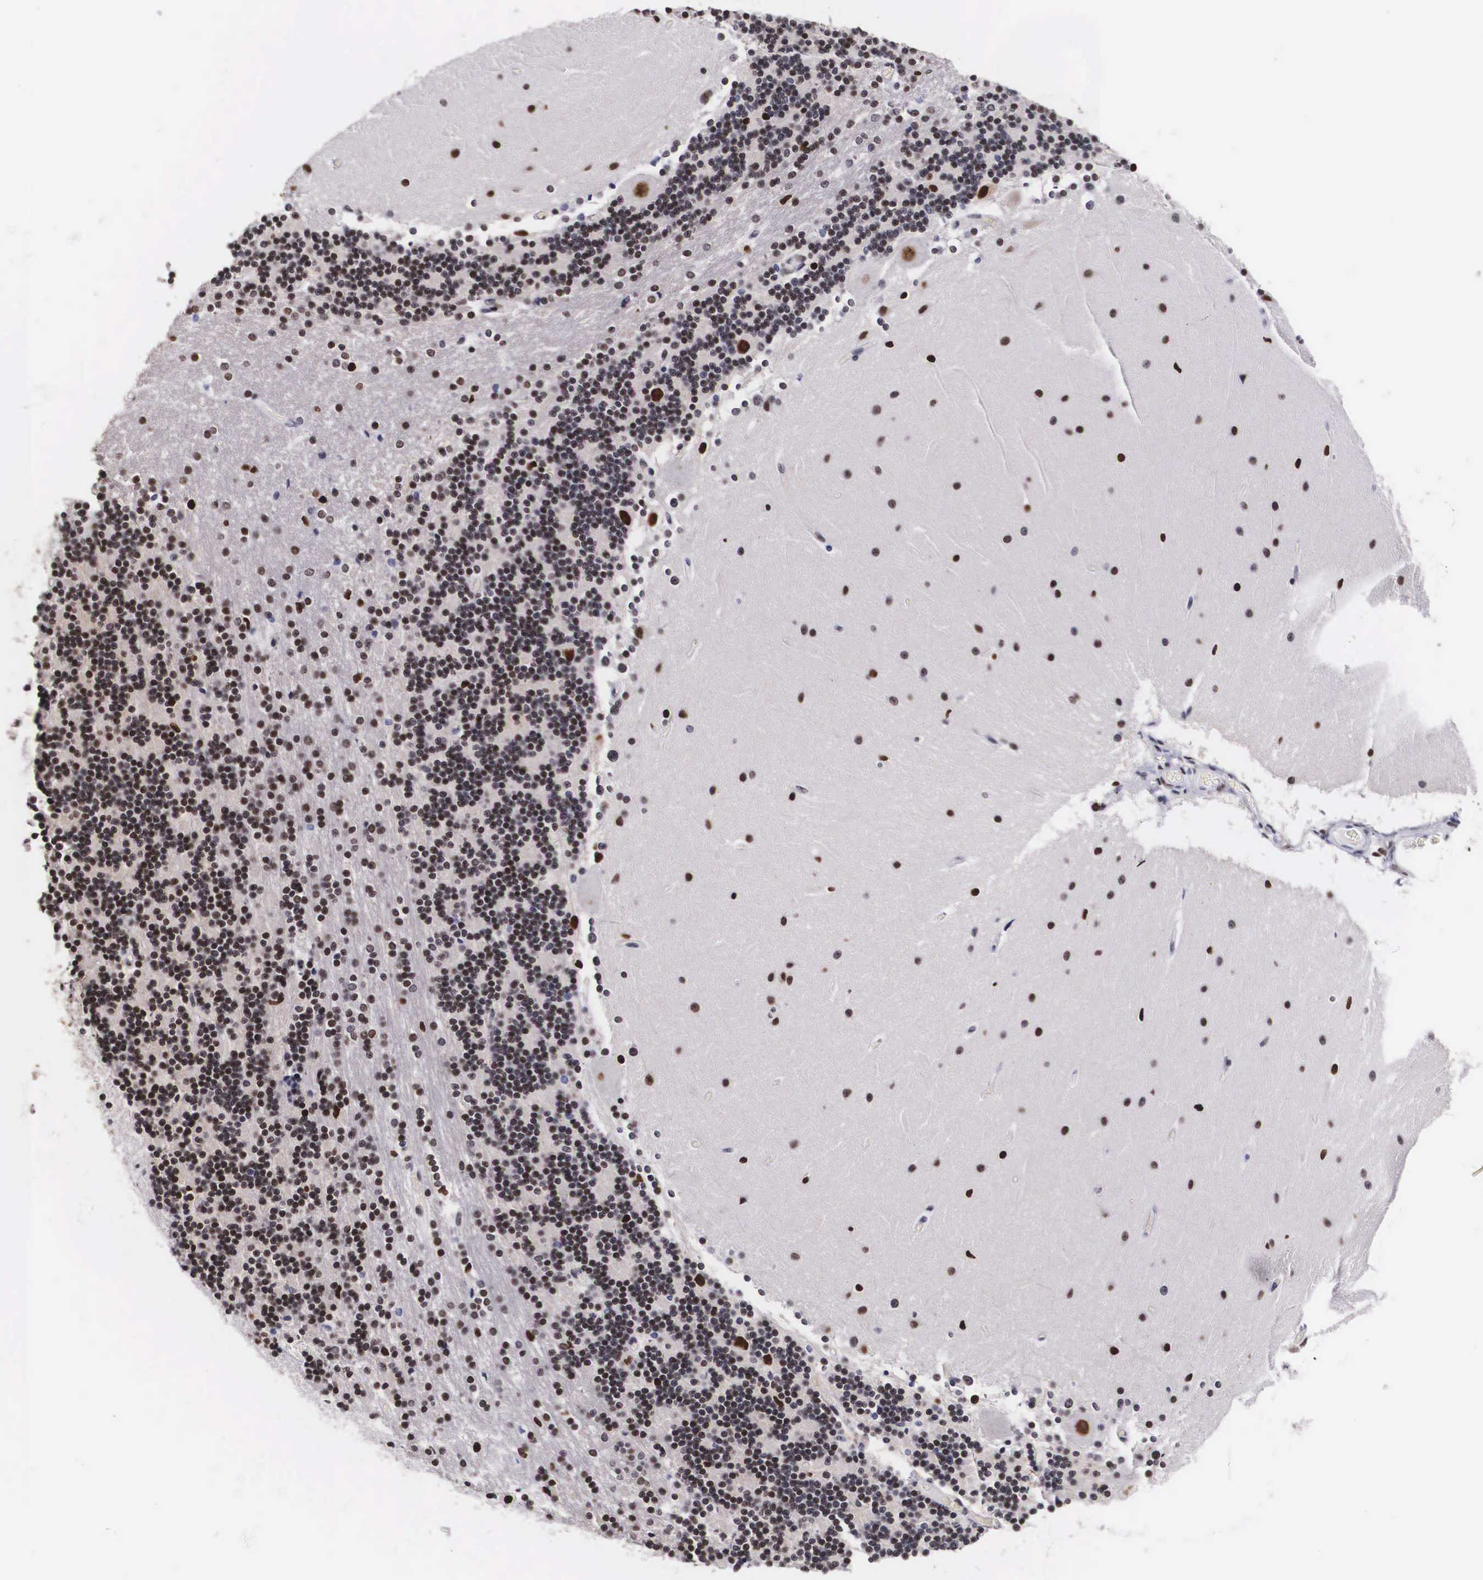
{"staining": {"intensity": "strong", "quantity": "25%-75%", "location": "nuclear"}, "tissue": "cerebellum", "cell_type": "Cells in granular layer", "image_type": "normal", "snomed": [{"axis": "morphology", "description": "Normal tissue, NOS"}, {"axis": "topography", "description": "Cerebellum"}], "caption": "Strong nuclear staining for a protein is seen in approximately 25%-75% of cells in granular layer of normal cerebellum using IHC.", "gene": "KHDRBS3", "patient": {"sex": "female", "age": 54}}